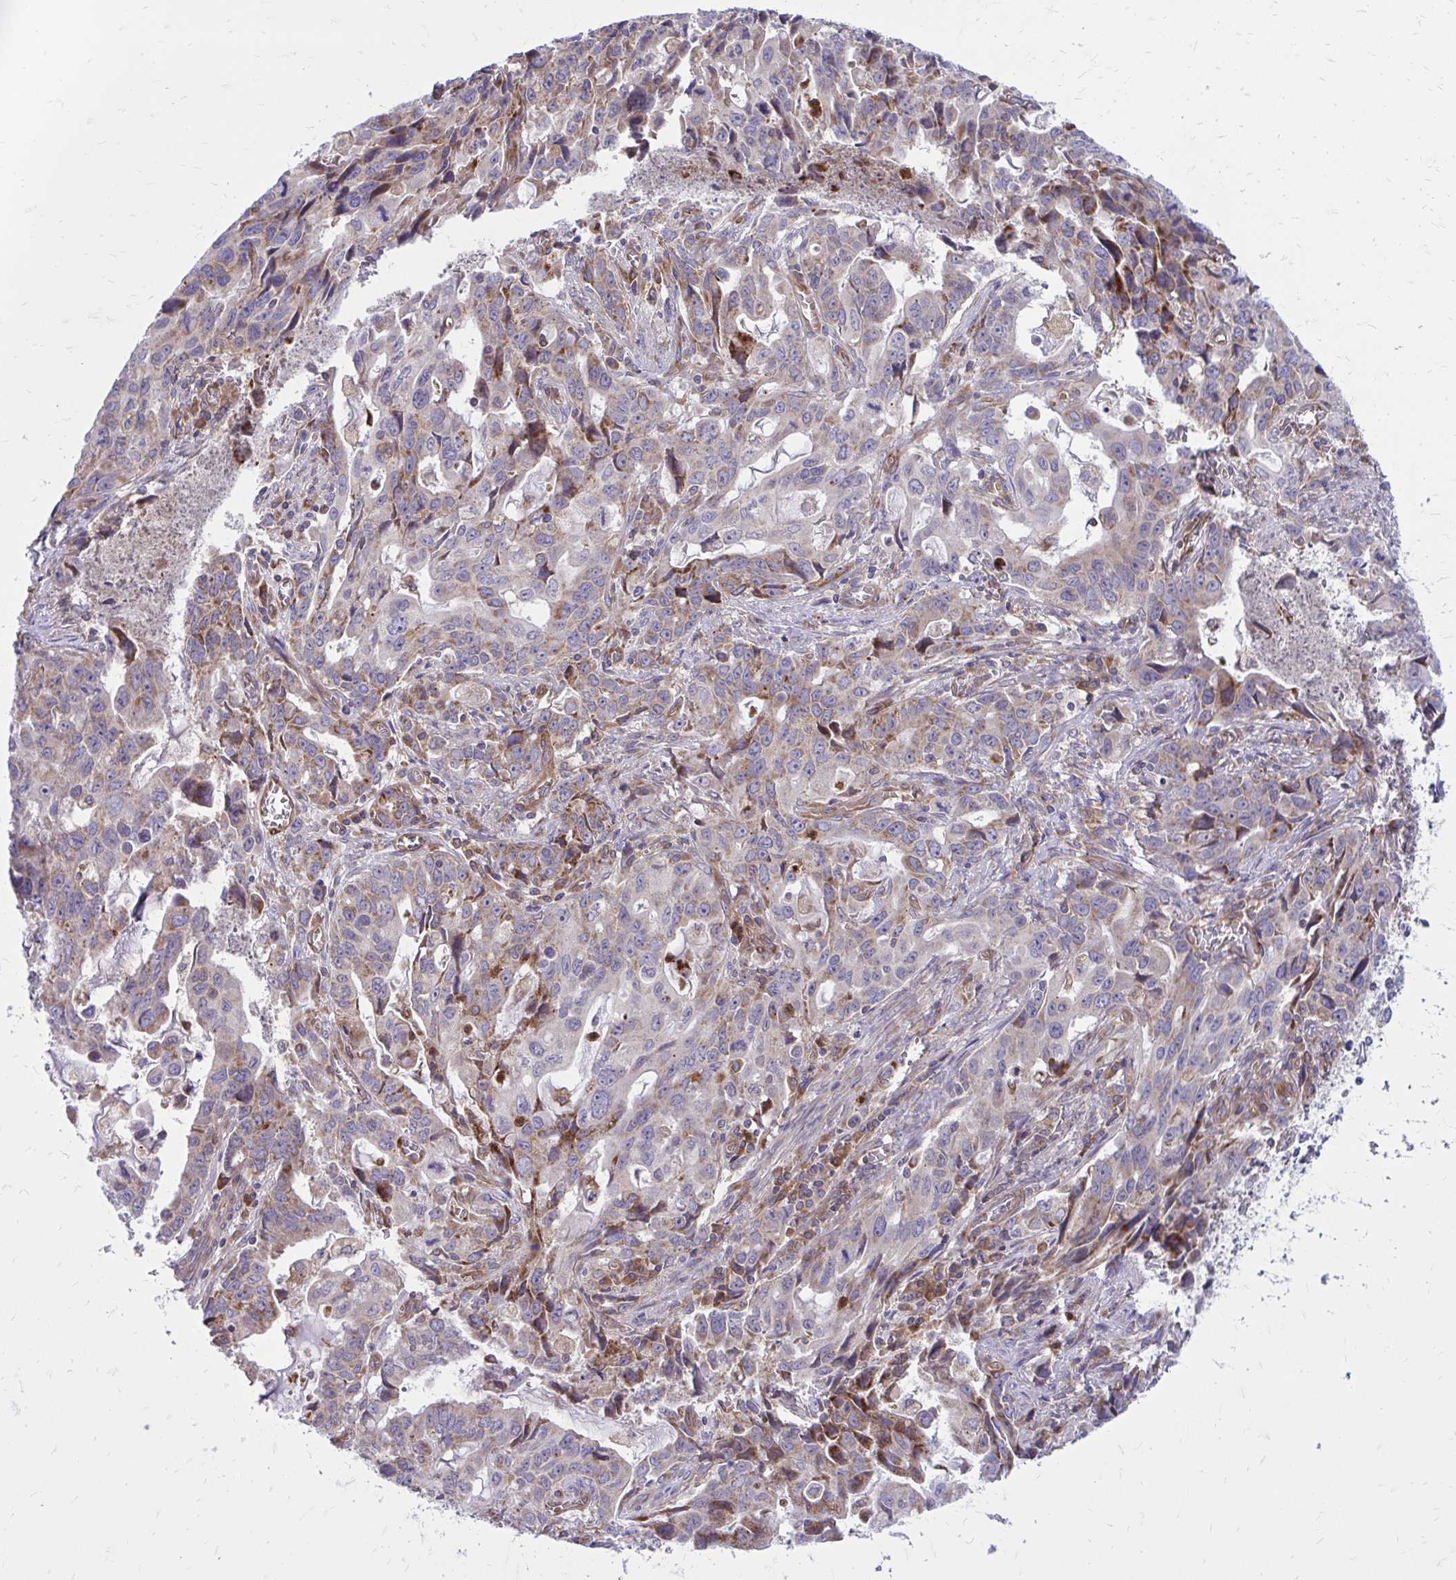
{"staining": {"intensity": "negative", "quantity": "none", "location": "none"}, "tissue": "stomach cancer", "cell_type": "Tumor cells", "image_type": "cancer", "snomed": [{"axis": "morphology", "description": "Adenocarcinoma, NOS"}, {"axis": "topography", "description": "Stomach, upper"}], "caption": "Adenocarcinoma (stomach) was stained to show a protein in brown. There is no significant staining in tumor cells.", "gene": "ASAP1", "patient": {"sex": "male", "age": 85}}